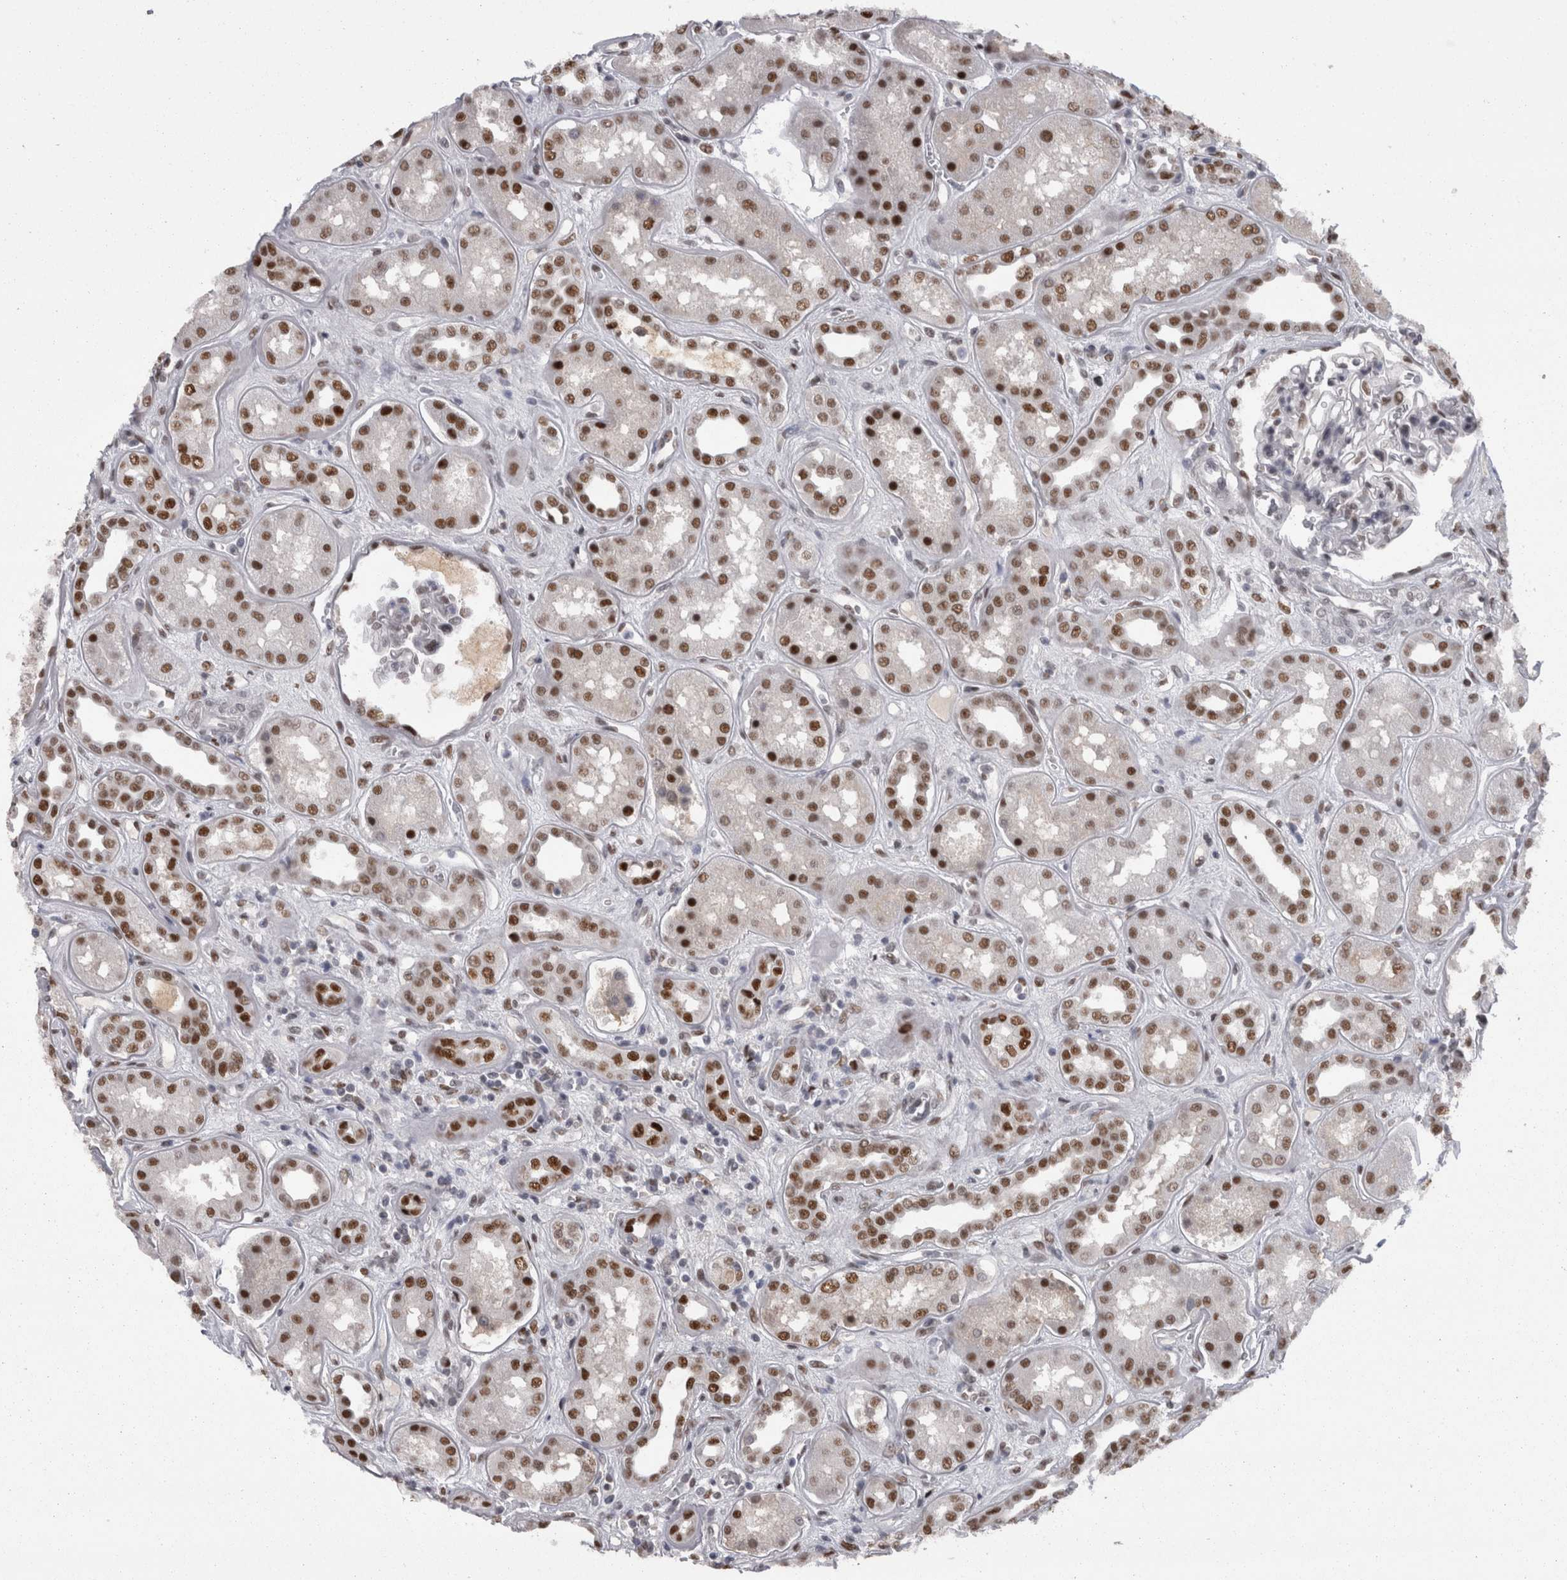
{"staining": {"intensity": "moderate", "quantity": "25%-75%", "location": "nuclear"}, "tissue": "kidney", "cell_type": "Cells in glomeruli", "image_type": "normal", "snomed": [{"axis": "morphology", "description": "Normal tissue, NOS"}, {"axis": "topography", "description": "Kidney"}], "caption": "DAB (3,3'-diaminobenzidine) immunohistochemical staining of benign human kidney shows moderate nuclear protein positivity in about 25%-75% of cells in glomeruli. Immunohistochemistry (ihc) stains the protein of interest in brown and the nuclei are stained blue.", "gene": "C1orf54", "patient": {"sex": "male", "age": 59}}